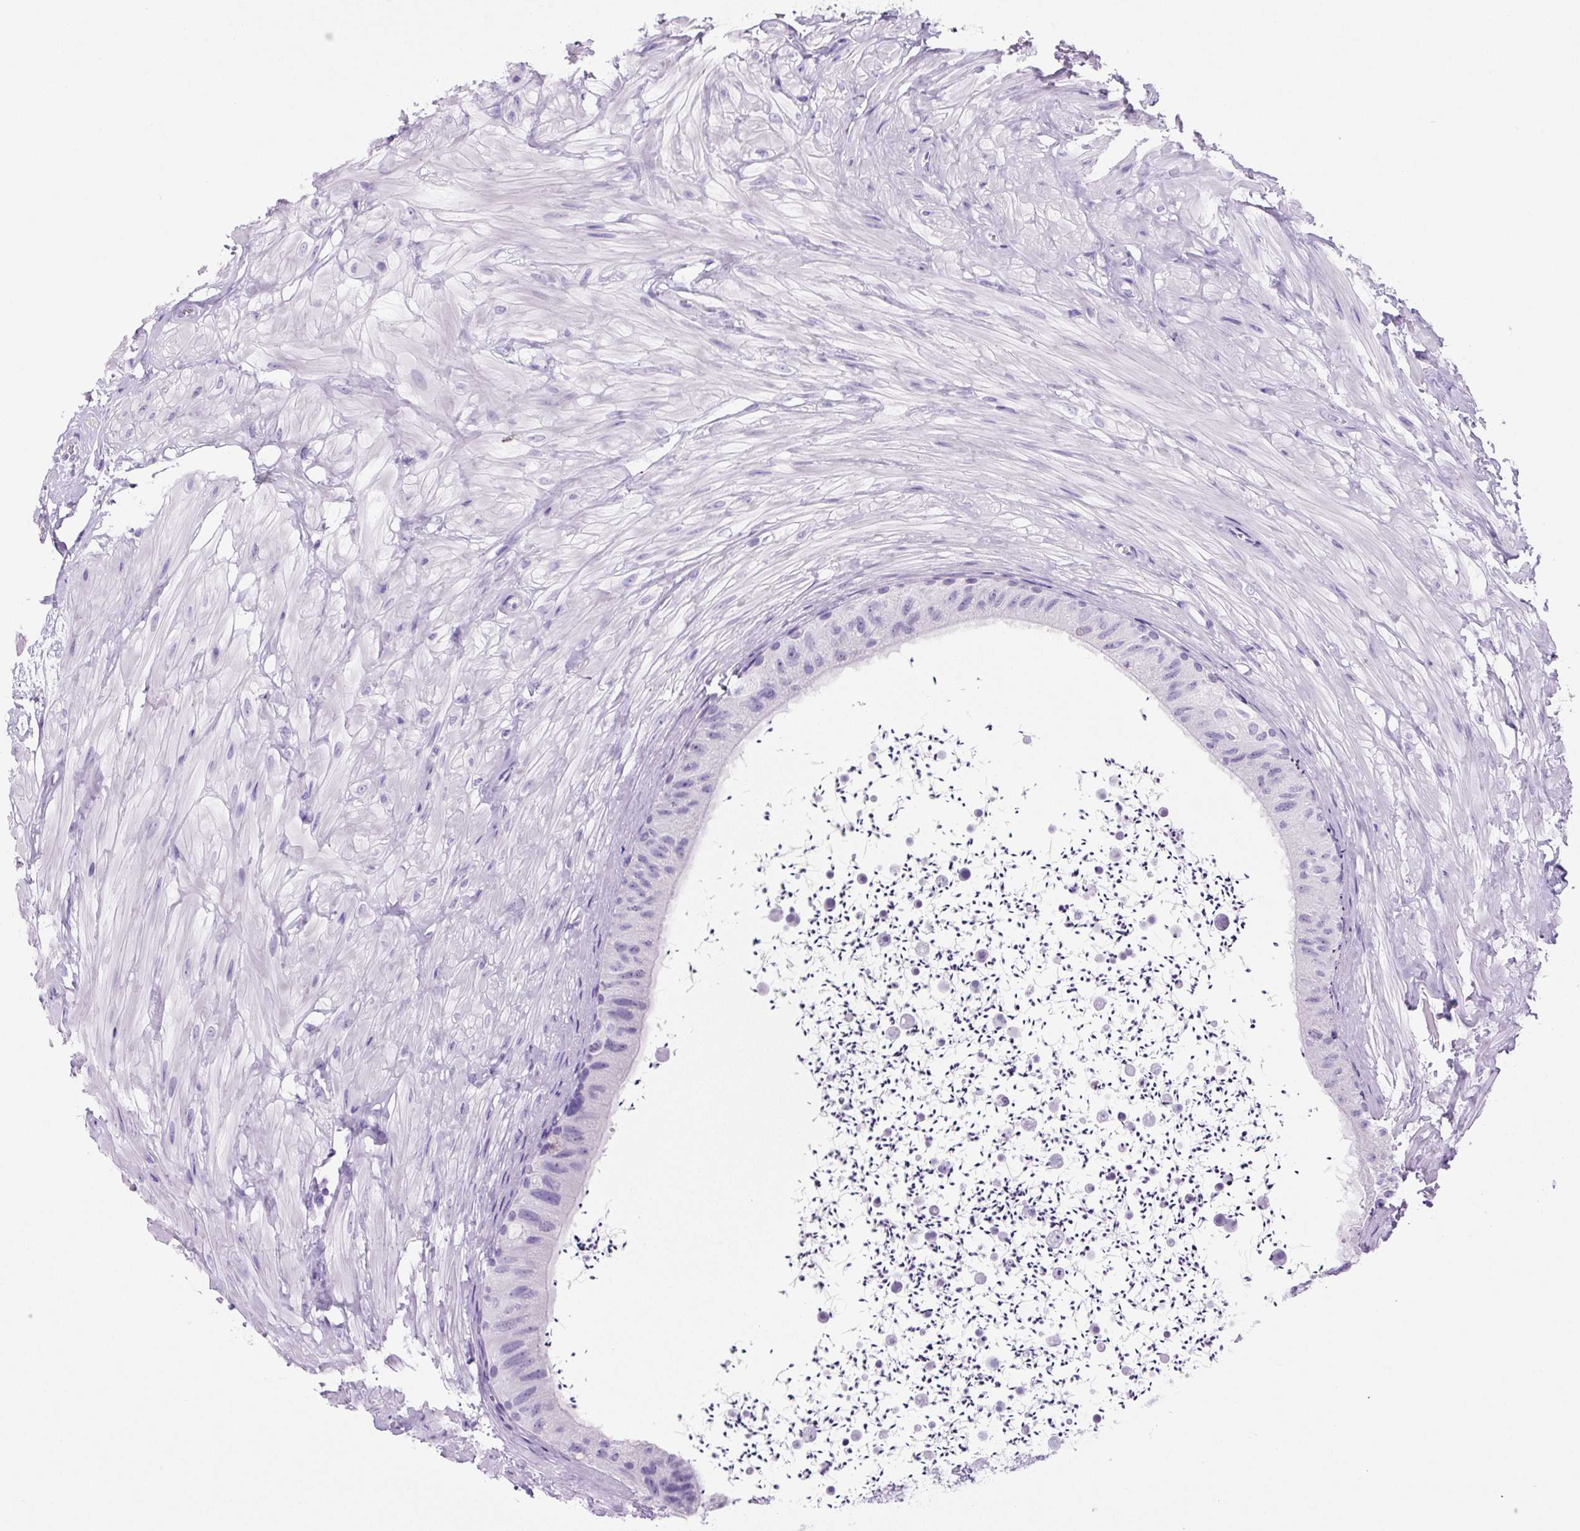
{"staining": {"intensity": "negative", "quantity": "none", "location": "none"}, "tissue": "epididymis", "cell_type": "Glandular cells", "image_type": "normal", "snomed": [{"axis": "morphology", "description": "Normal tissue, NOS"}, {"axis": "topography", "description": "Epididymis"}, {"axis": "topography", "description": "Peripheral nerve tissue"}], "caption": "Immunohistochemistry of normal epididymis shows no positivity in glandular cells.", "gene": "PRRT1", "patient": {"sex": "male", "age": 32}}